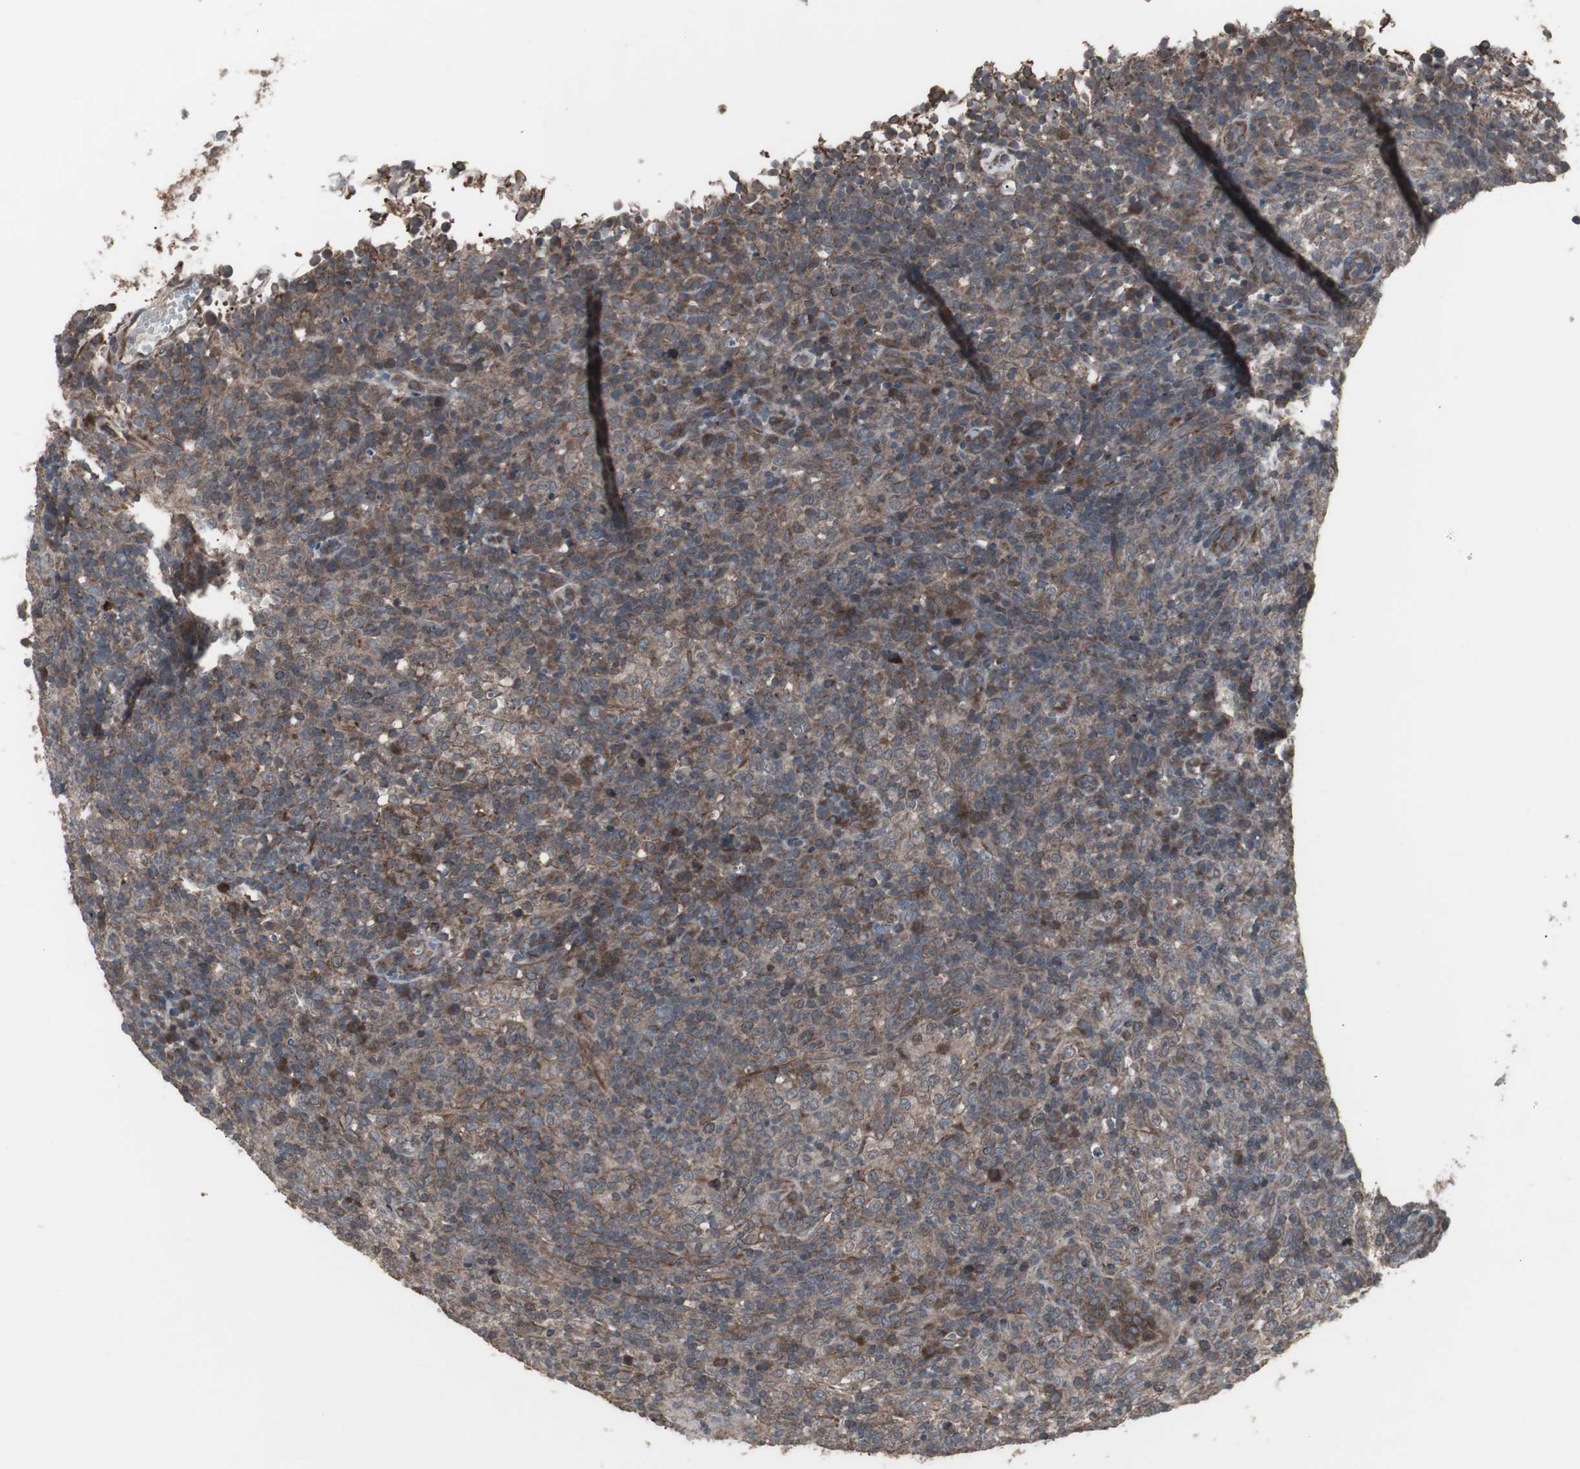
{"staining": {"intensity": "weak", "quantity": "25%-75%", "location": "cytoplasmic/membranous"}, "tissue": "lymphoma", "cell_type": "Tumor cells", "image_type": "cancer", "snomed": [{"axis": "morphology", "description": "Malignant lymphoma, non-Hodgkin's type, High grade"}, {"axis": "topography", "description": "Lymph node"}], "caption": "Human high-grade malignant lymphoma, non-Hodgkin's type stained for a protein (brown) shows weak cytoplasmic/membranous positive staining in about 25%-75% of tumor cells.", "gene": "SSTR2", "patient": {"sex": "female", "age": 76}}